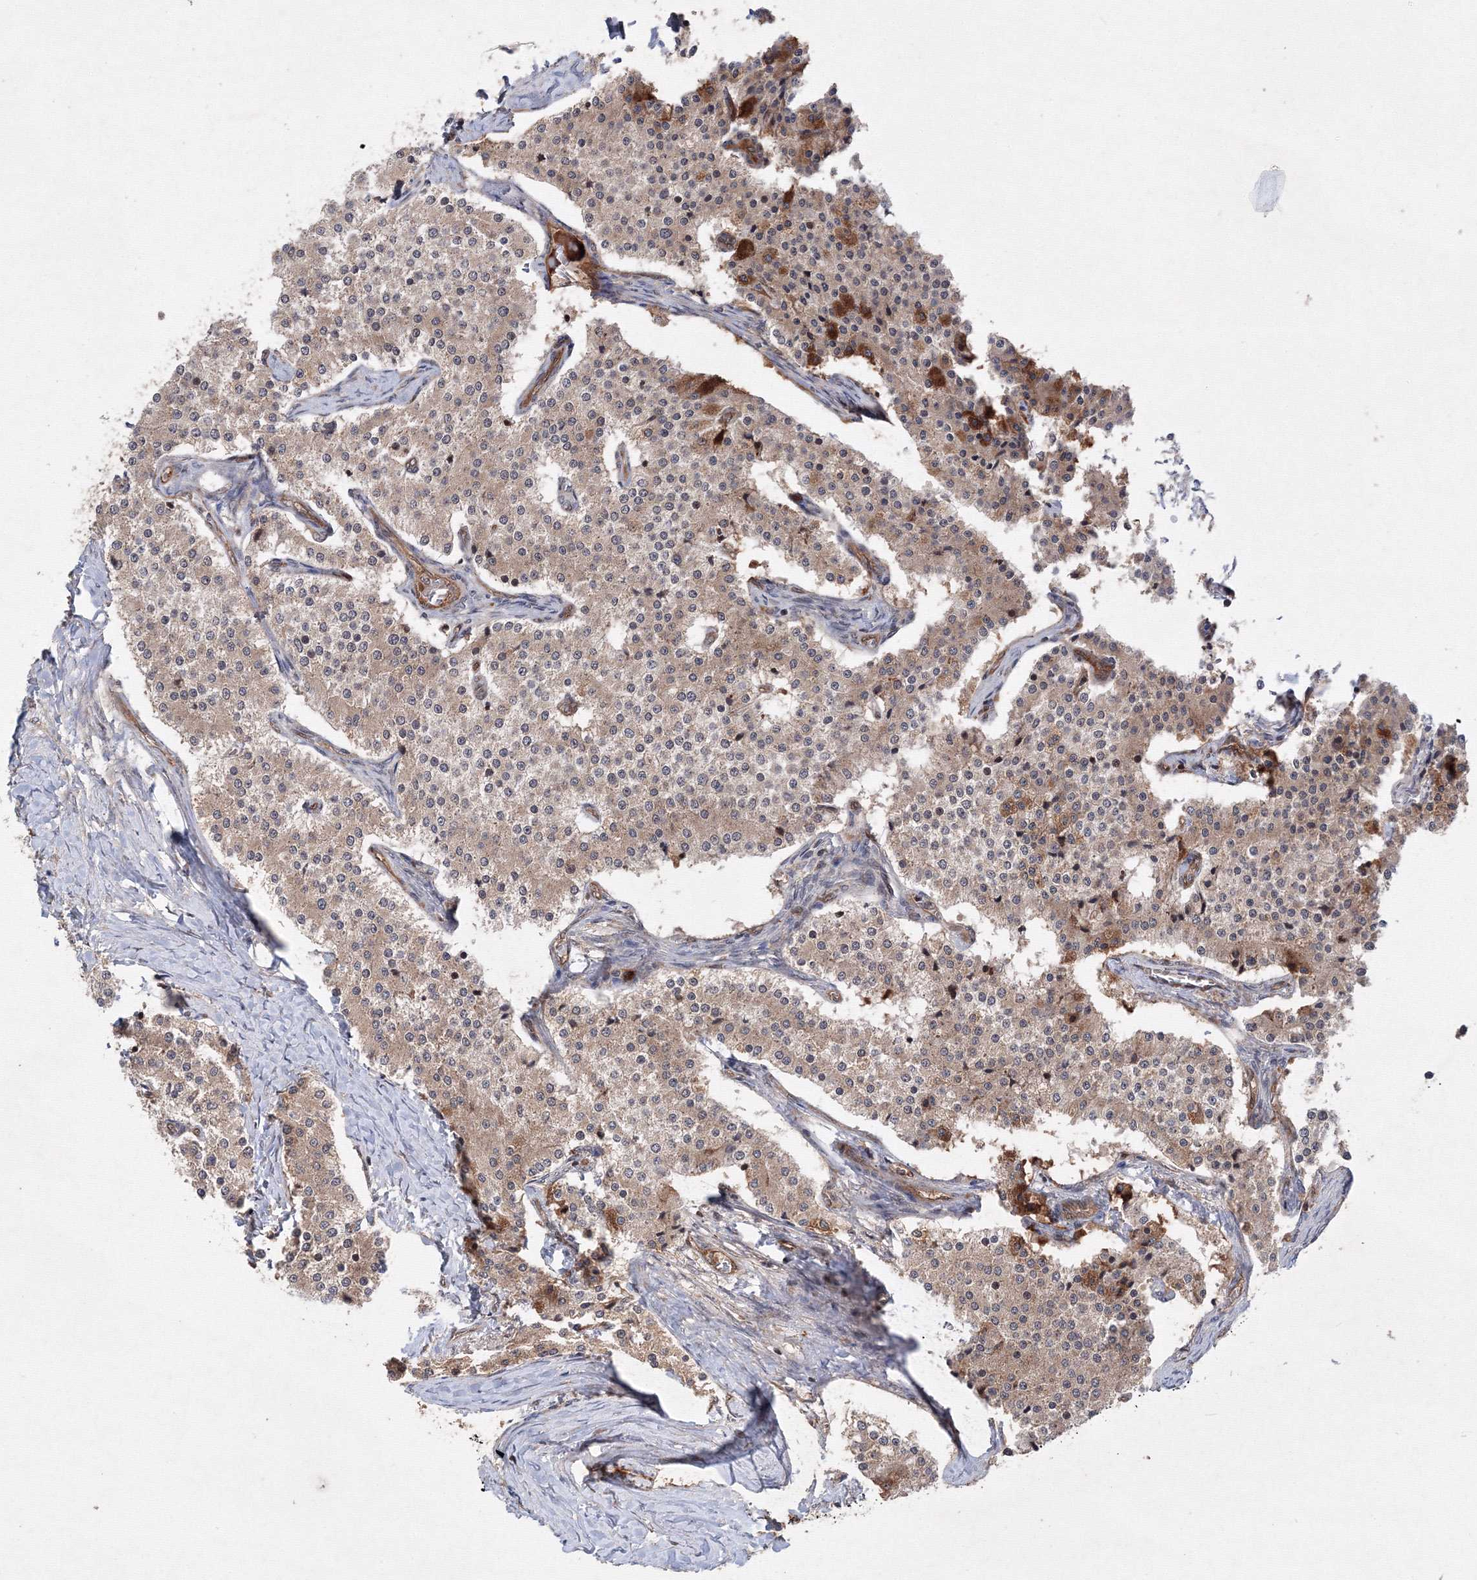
{"staining": {"intensity": "weak", "quantity": "<25%", "location": "cytoplasmic/membranous"}, "tissue": "carcinoid", "cell_type": "Tumor cells", "image_type": "cancer", "snomed": [{"axis": "morphology", "description": "Carcinoid, malignant, NOS"}, {"axis": "topography", "description": "Colon"}], "caption": "Immunohistochemical staining of human carcinoid shows no significant expression in tumor cells. (Immunohistochemistry, brightfield microscopy, high magnification).", "gene": "DCTD", "patient": {"sex": "female", "age": 52}}